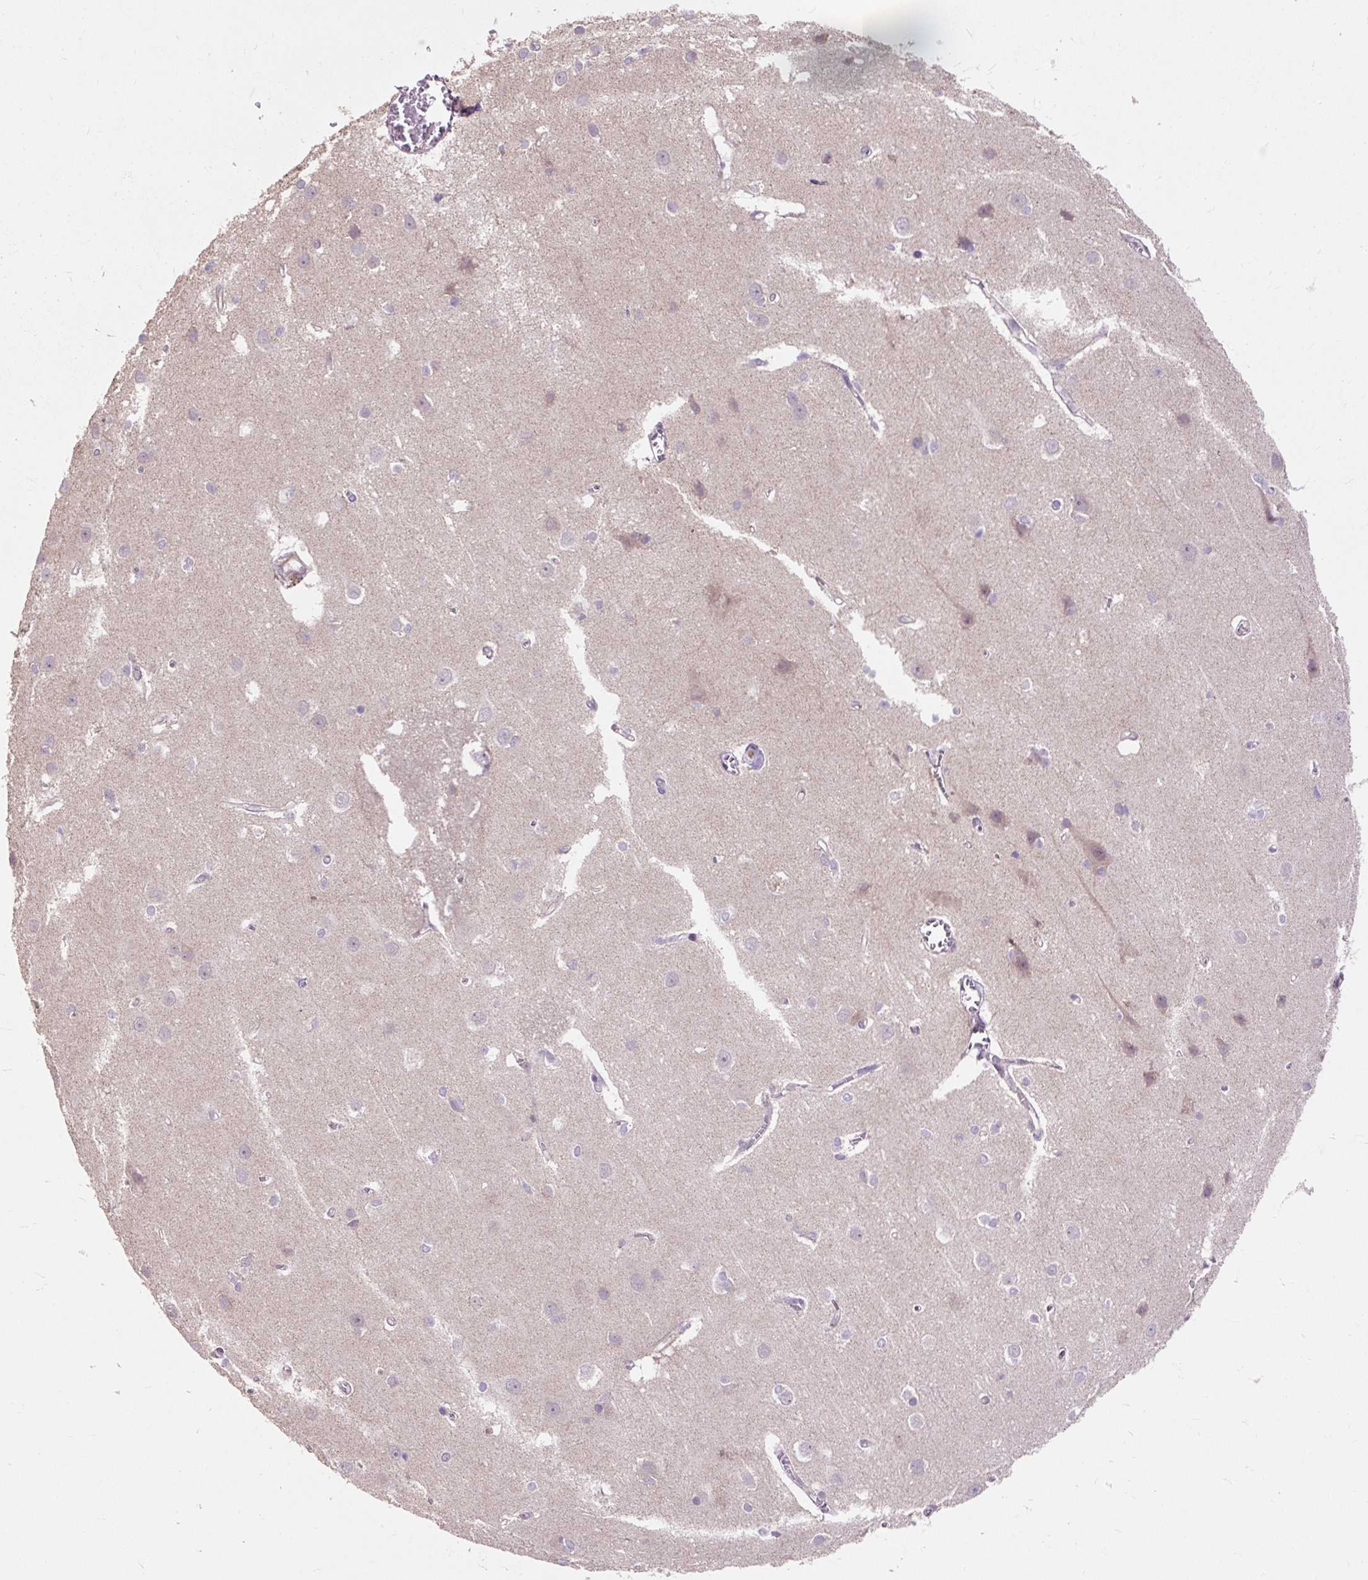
{"staining": {"intensity": "weak", "quantity": "<25%", "location": "cytoplasmic/membranous"}, "tissue": "cerebral cortex", "cell_type": "Endothelial cells", "image_type": "normal", "snomed": [{"axis": "morphology", "description": "Normal tissue, NOS"}, {"axis": "topography", "description": "Cerebral cortex"}], "caption": "IHC micrograph of normal human cerebral cortex stained for a protein (brown), which displays no staining in endothelial cells. Nuclei are stained in blue.", "gene": "PRIMPOL", "patient": {"sex": "male", "age": 37}}